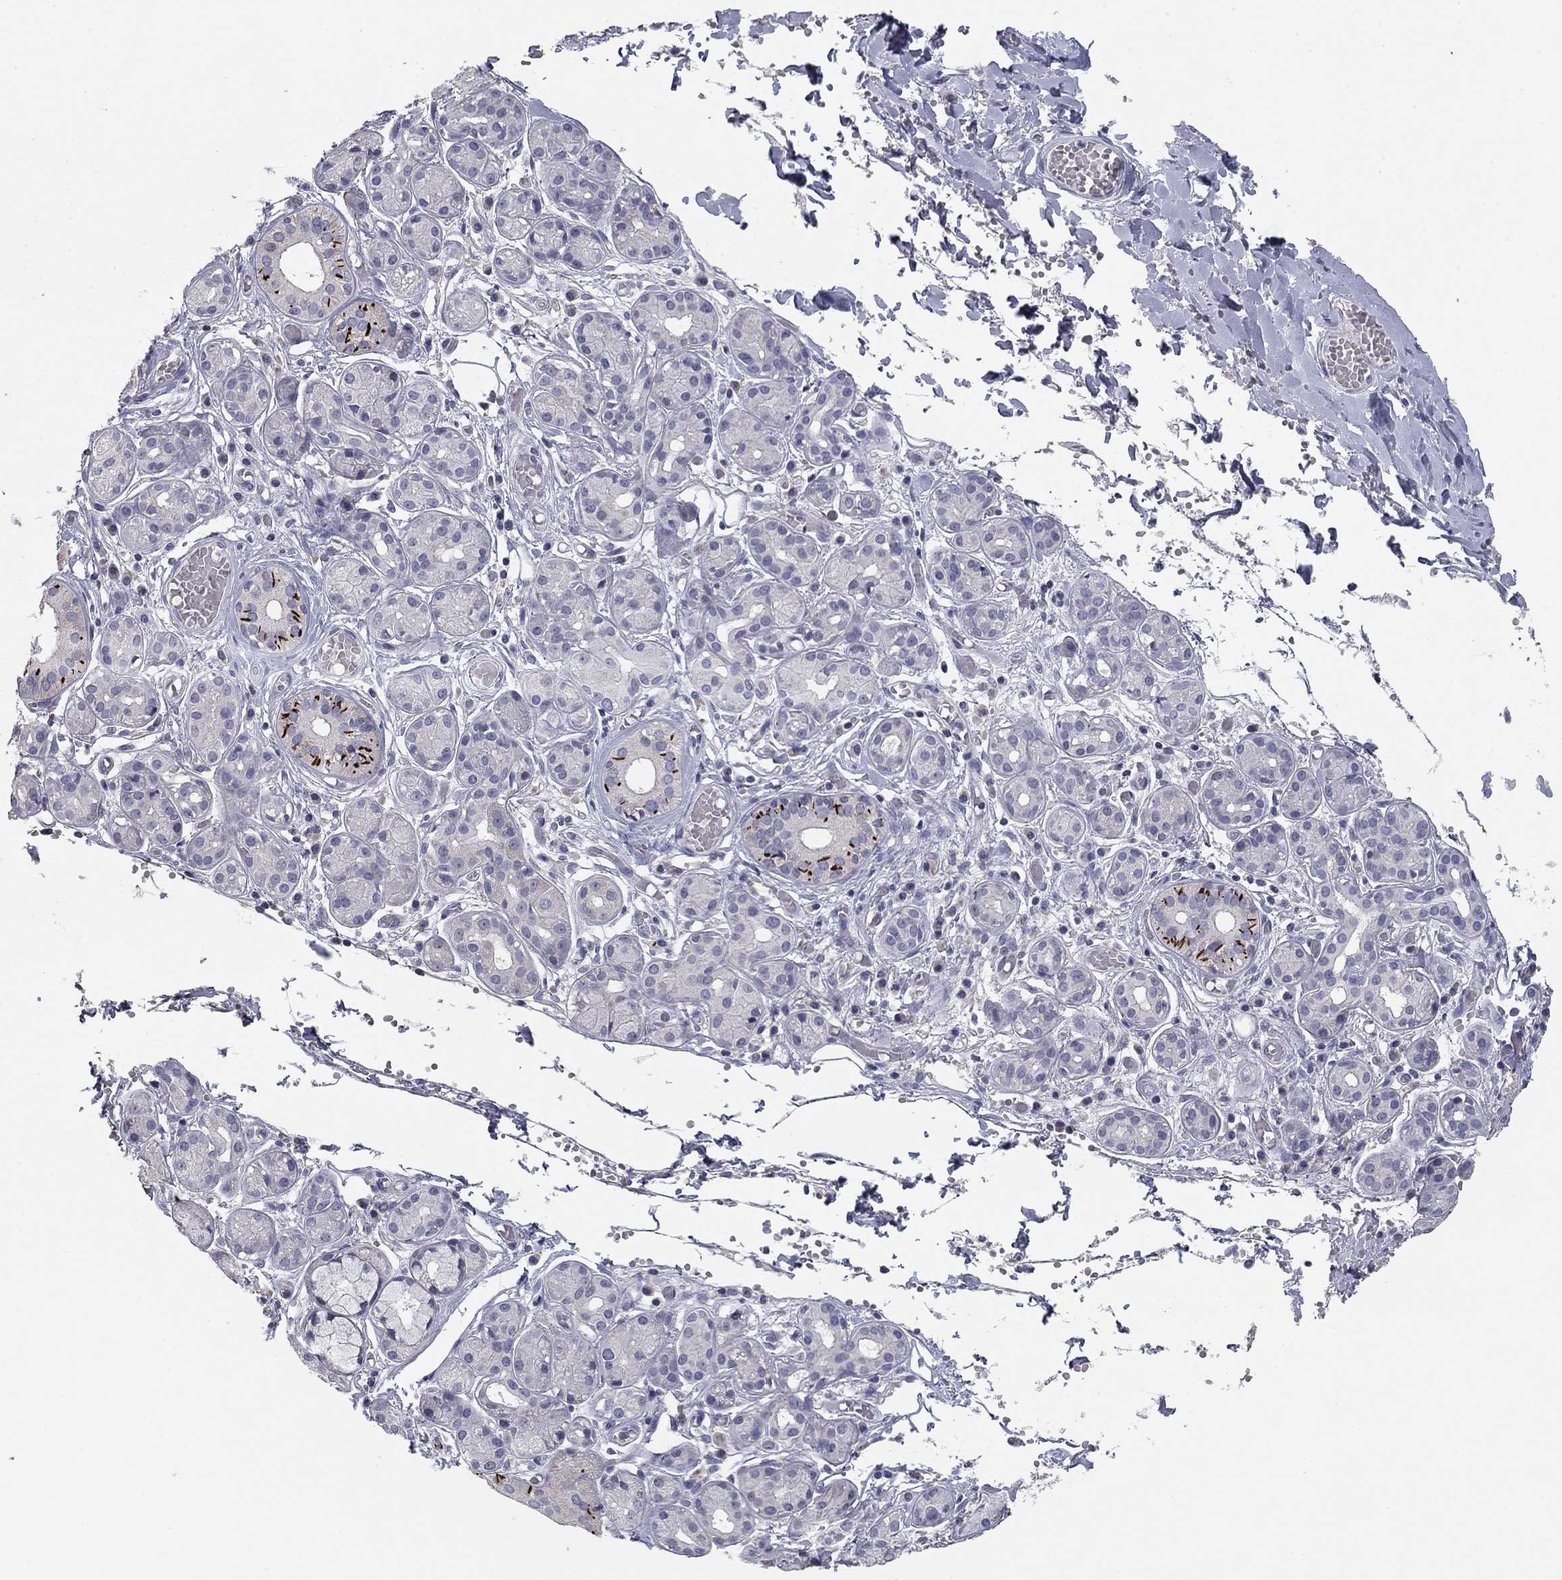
{"staining": {"intensity": "strong", "quantity": "<25%", "location": "cytoplasmic/membranous"}, "tissue": "salivary gland", "cell_type": "Glandular cells", "image_type": "normal", "snomed": [{"axis": "morphology", "description": "Normal tissue, NOS"}, {"axis": "topography", "description": "Salivary gland"}, {"axis": "topography", "description": "Peripheral nerve tissue"}], "caption": "Immunohistochemical staining of unremarkable salivary gland displays medium levels of strong cytoplasmic/membranous expression in about <25% of glandular cells.", "gene": "SEPTIN3", "patient": {"sex": "male", "age": 71}}